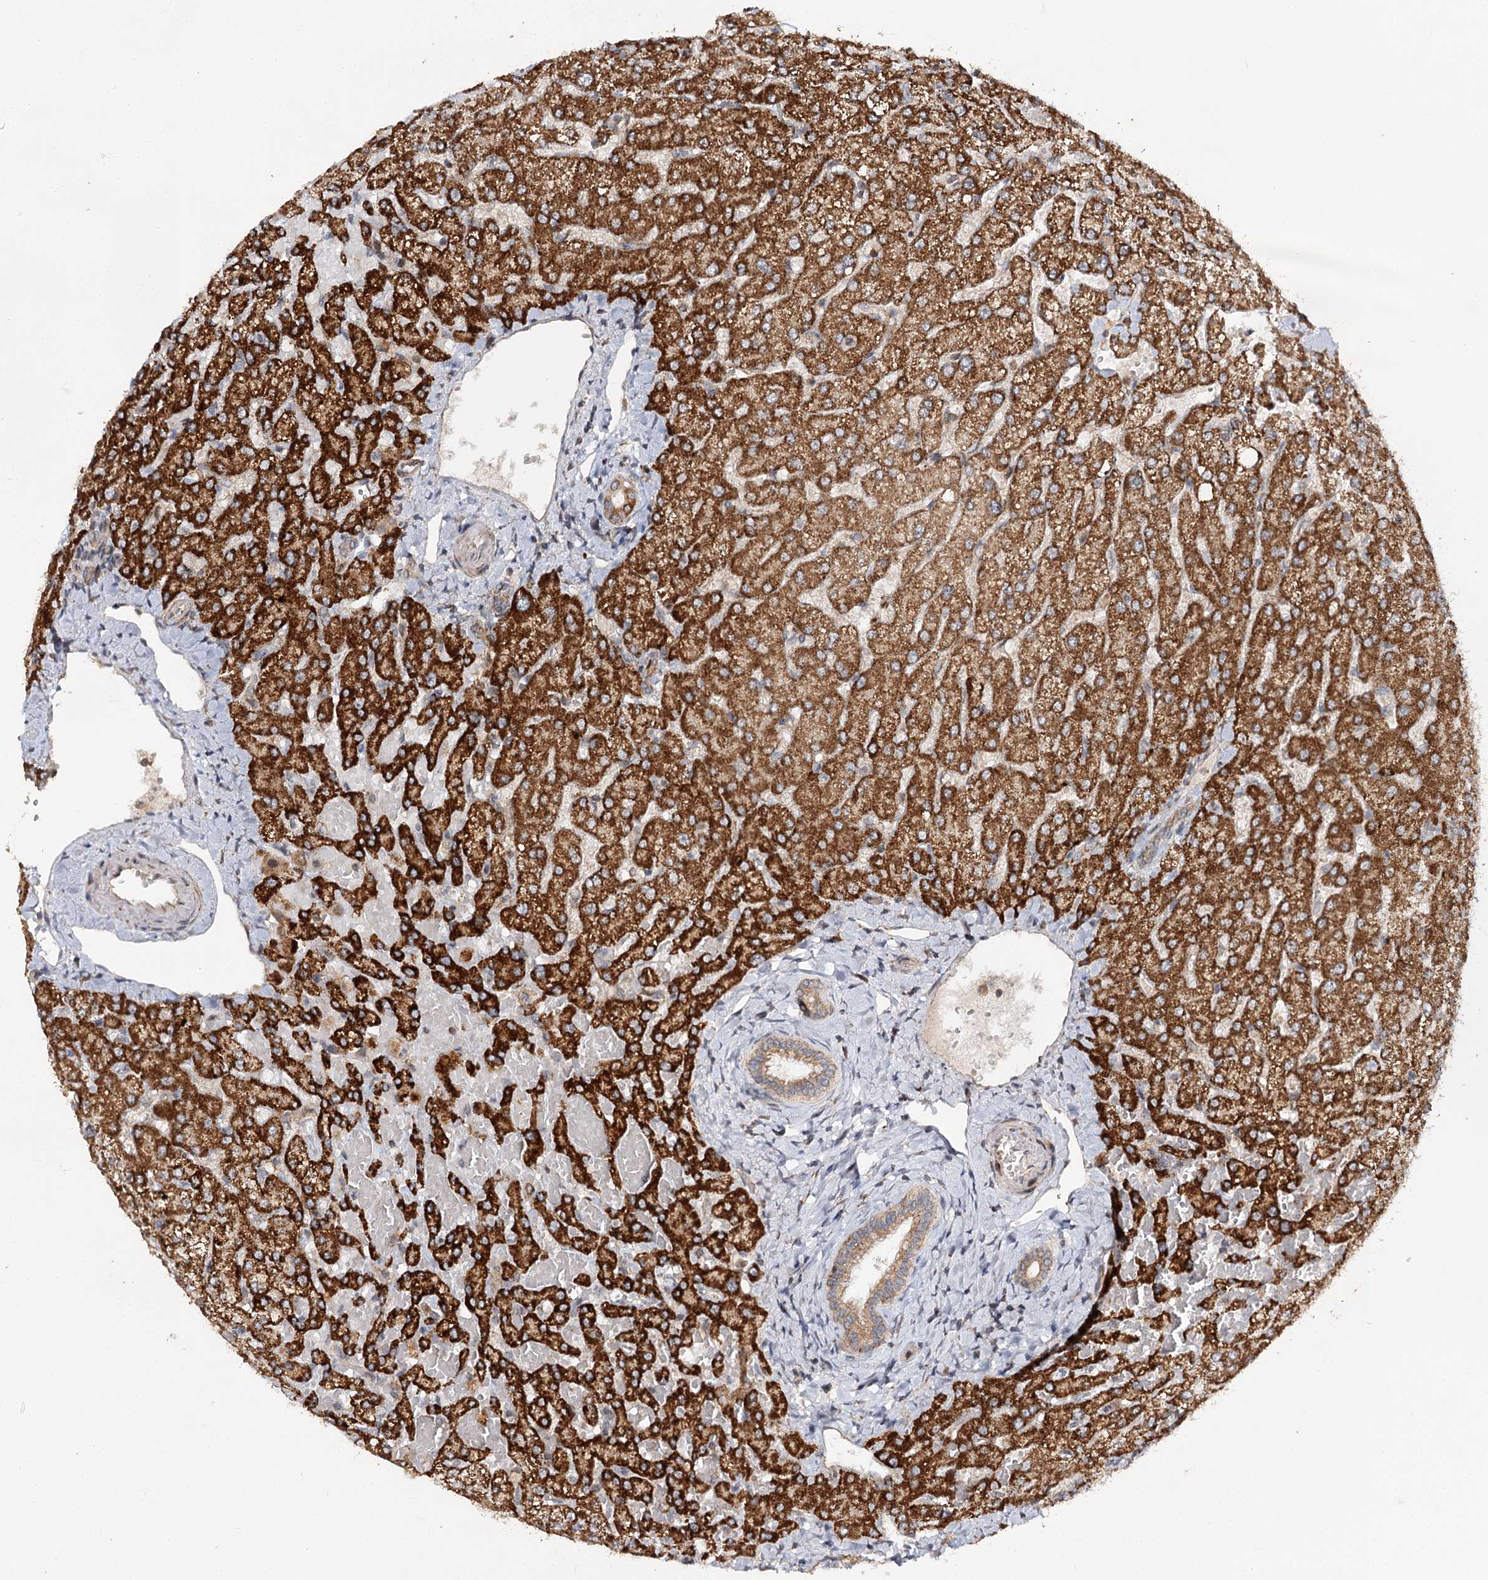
{"staining": {"intensity": "moderate", "quantity": ">75%", "location": "cytoplasmic/membranous"}, "tissue": "liver", "cell_type": "Cholangiocytes", "image_type": "normal", "snomed": [{"axis": "morphology", "description": "Normal tissue, NOS"}, {"axis": "topography", "description": "Liver"}], "caption": "Liver stained for a protein displays moderate cytoplasmic/membranous positivity in cholangiocytes.", "gene": "ZNRF3", "patient": {"sex": "female", "age": 54}}